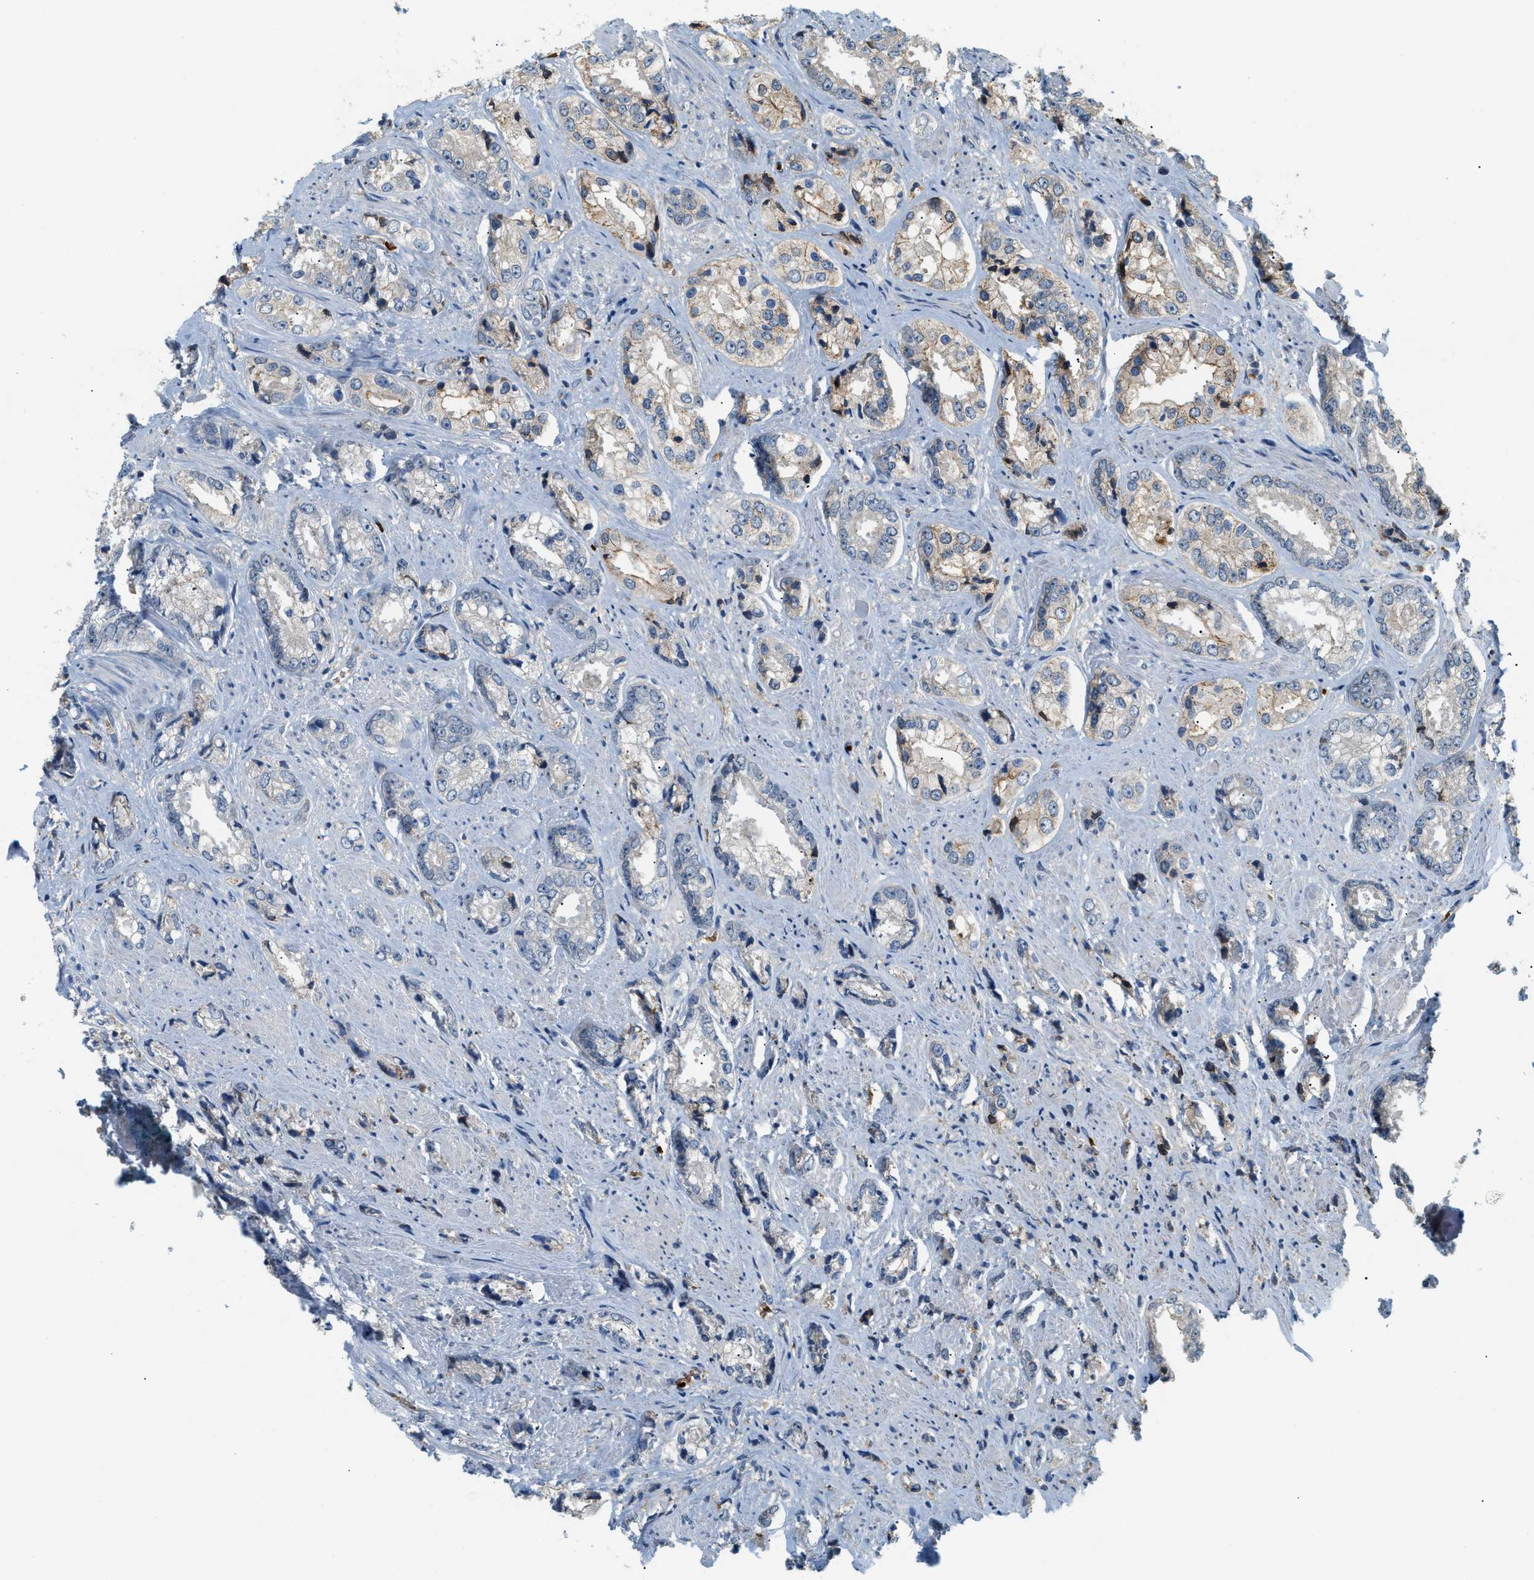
{"staining": {"intensity": "moderate", "quantity": "<25%", "location": "cytoplasmic/membranous"}, "tissue": "prostate cancer", "cell_type": "Tumor cells", "image_type": "cancer", "snomed": [{"axis": "morphology", "description": "Adenocarcinoma, High grade"}, {"axis": "topography", "description": "Prostate"}], "caption": "Prostate cancer stained with a brown dye displays moderate cytoplasmic/membranous positive positivity in approximately <25% of tumor cells.", "gene": "CYTH2", "patient": {"sex": "male", "age": 61}}